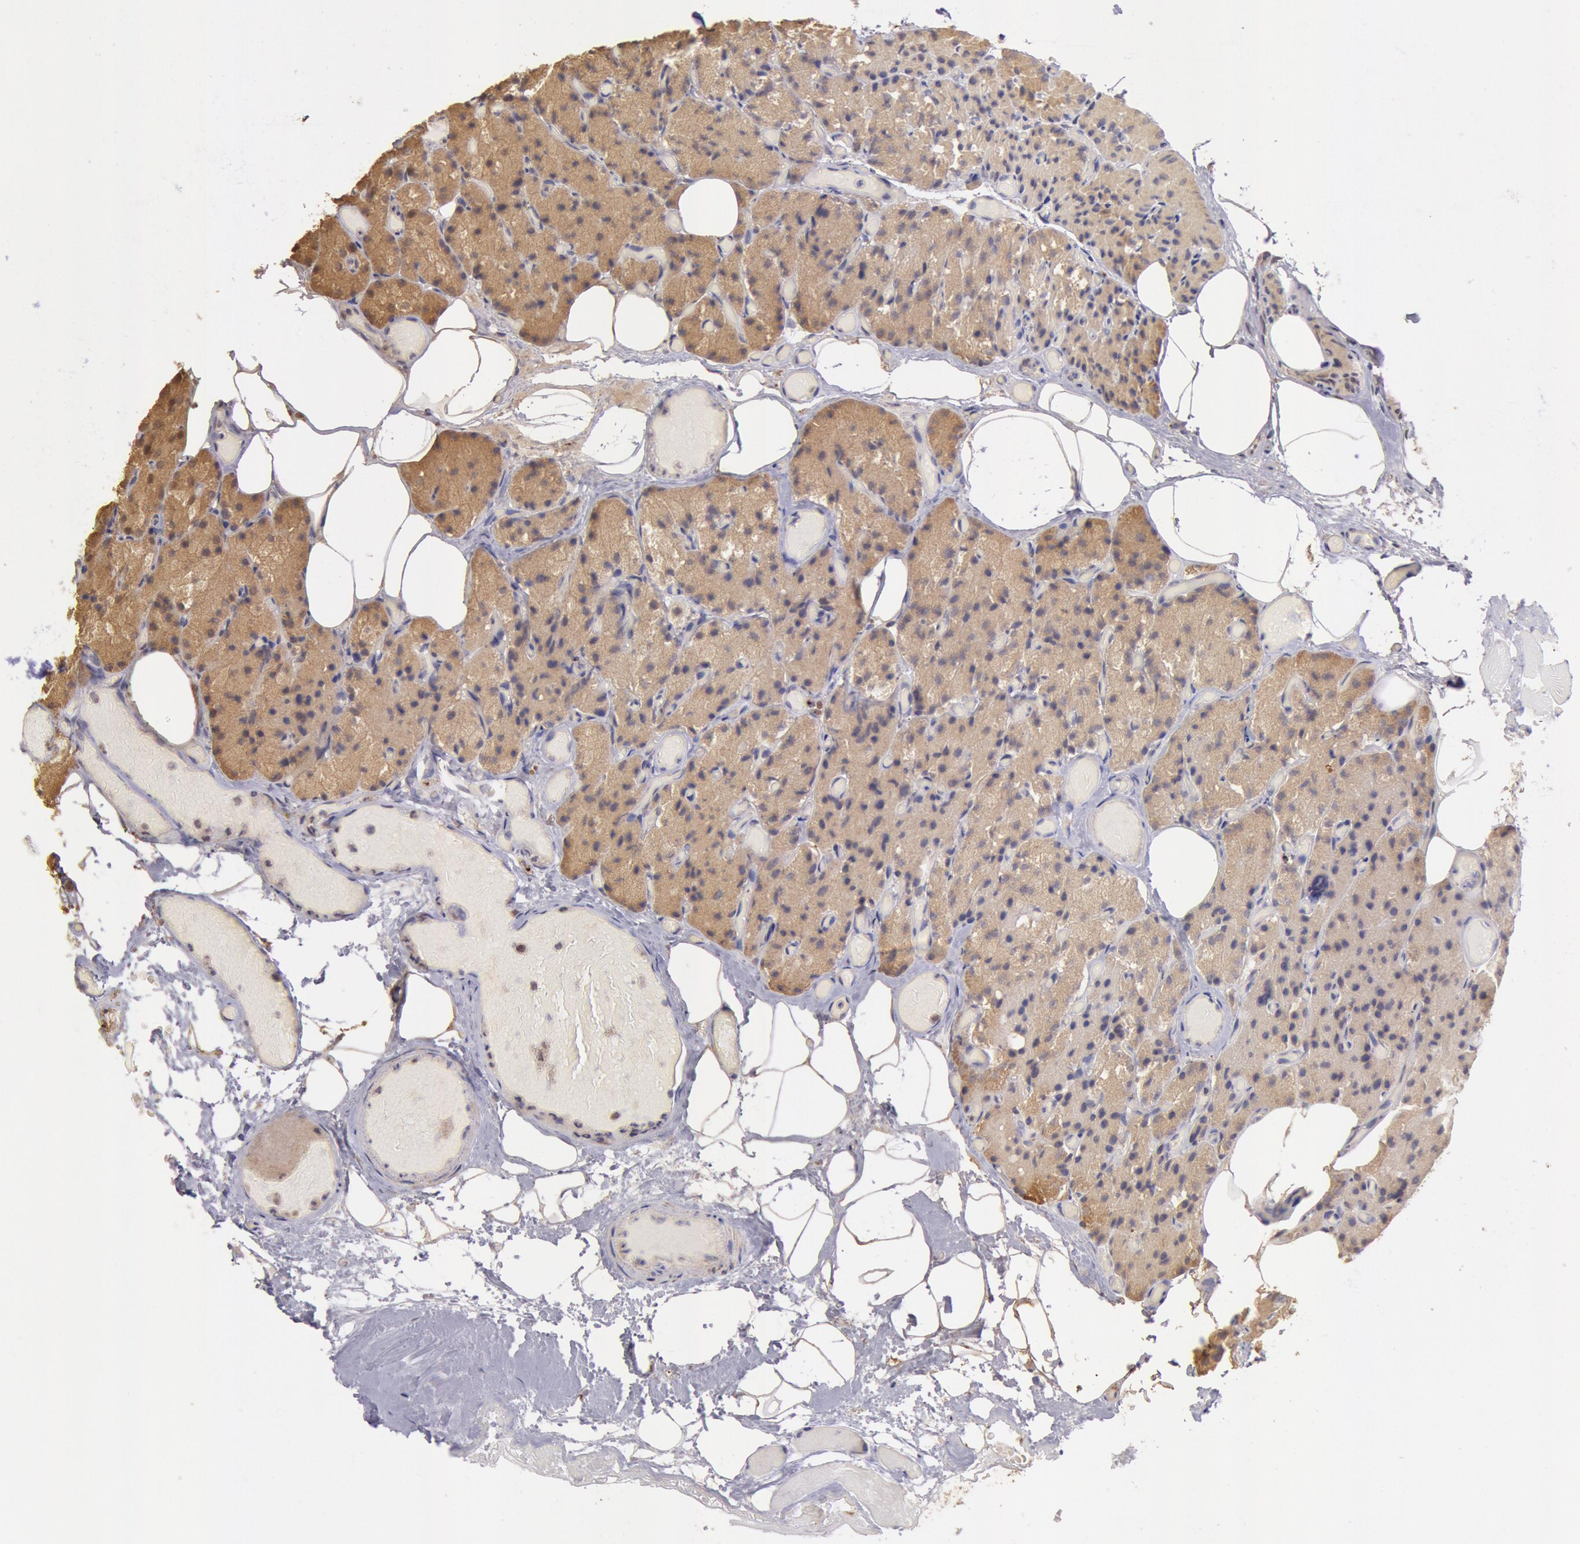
{"staining": {"intensity": "moderate", "quantity": ">75%", "location": "cytoplasmic/membranous"}, "tissue": "parathyroid gland", "cell_type": "Glandular cells", "image_type": "normal", "snomed": [{"axis": "morphology", "description": "Normal tissue, NOS"}, {"axis": "topography", "description": "Skeletal muscle"}, {"axis": "topography", "description": "Parathyroid gland"}], "caption": "This is a histology image of immunohistochemistry (IHC) staining of benign parathyroid gland, which shows moderate positivity in the cytoplasmic/membranous of glandular cells.", "gene": "COMT", "patient": {"sex": "female", "age": 37}}